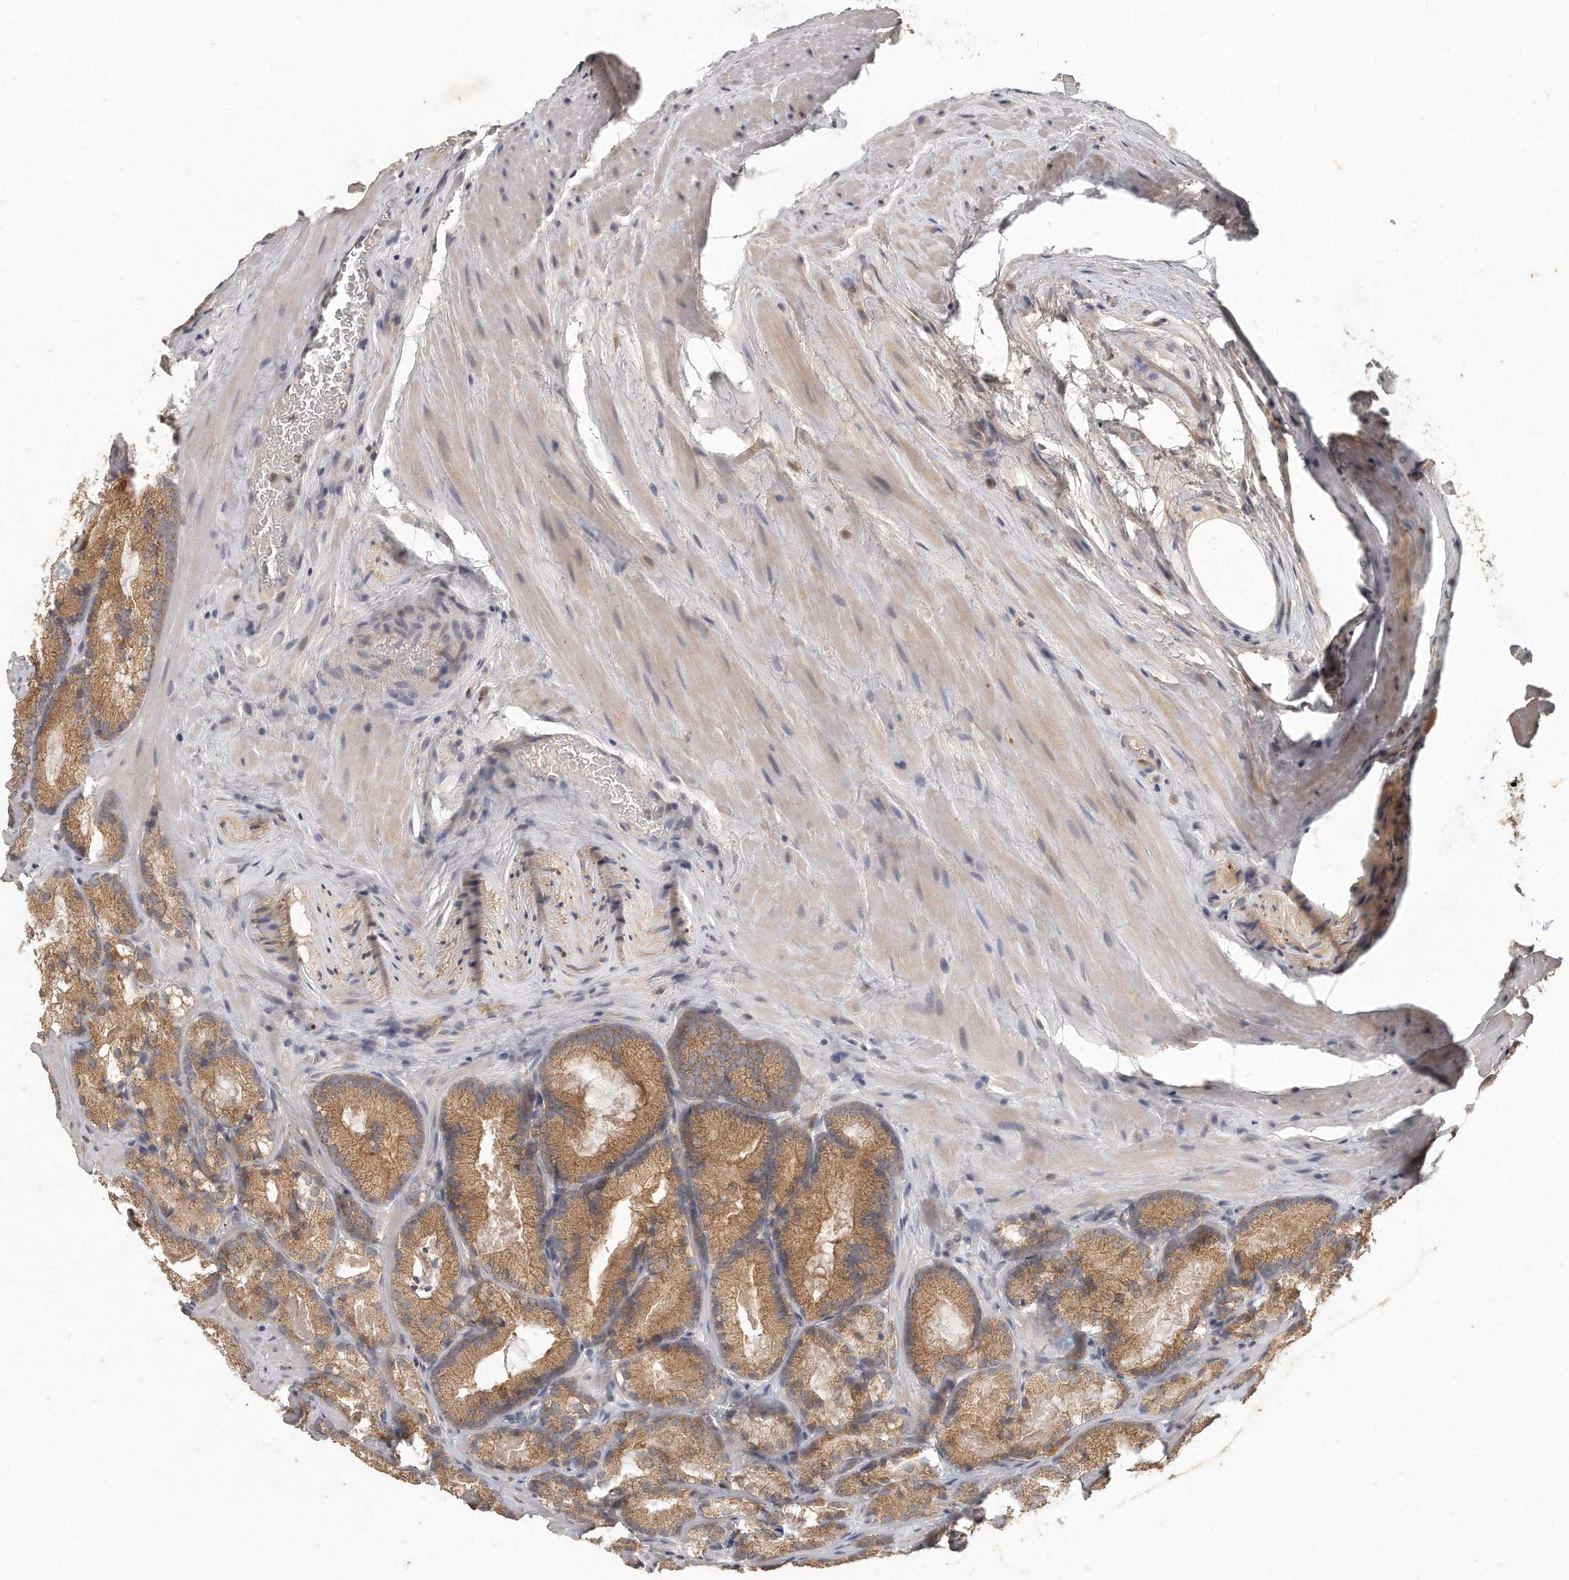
{"staining": {"intensity": "moderate", "quantity": ">75%", "location": "cytoplasmic/membranous"}, "tissue": "prostate cancer", "cell_type": "Tumor cells", "image_type": "cancer", "snomed": [{"axis": "morphology", "description": "Adenocarcinoma, Low grade"}, {"axis": "topography", "description": "Prostate"}], "caption": "IHC photomicrograph of prostate adenocarcinoma (low-grade) stained for a protein (brown), which exhibits medium levels of moderate cytoplasmic/membranous positivity in approximately >75% of tumor cells.", "gene": "LGALS8", "patient": {"sex": "male", "age": 72}}